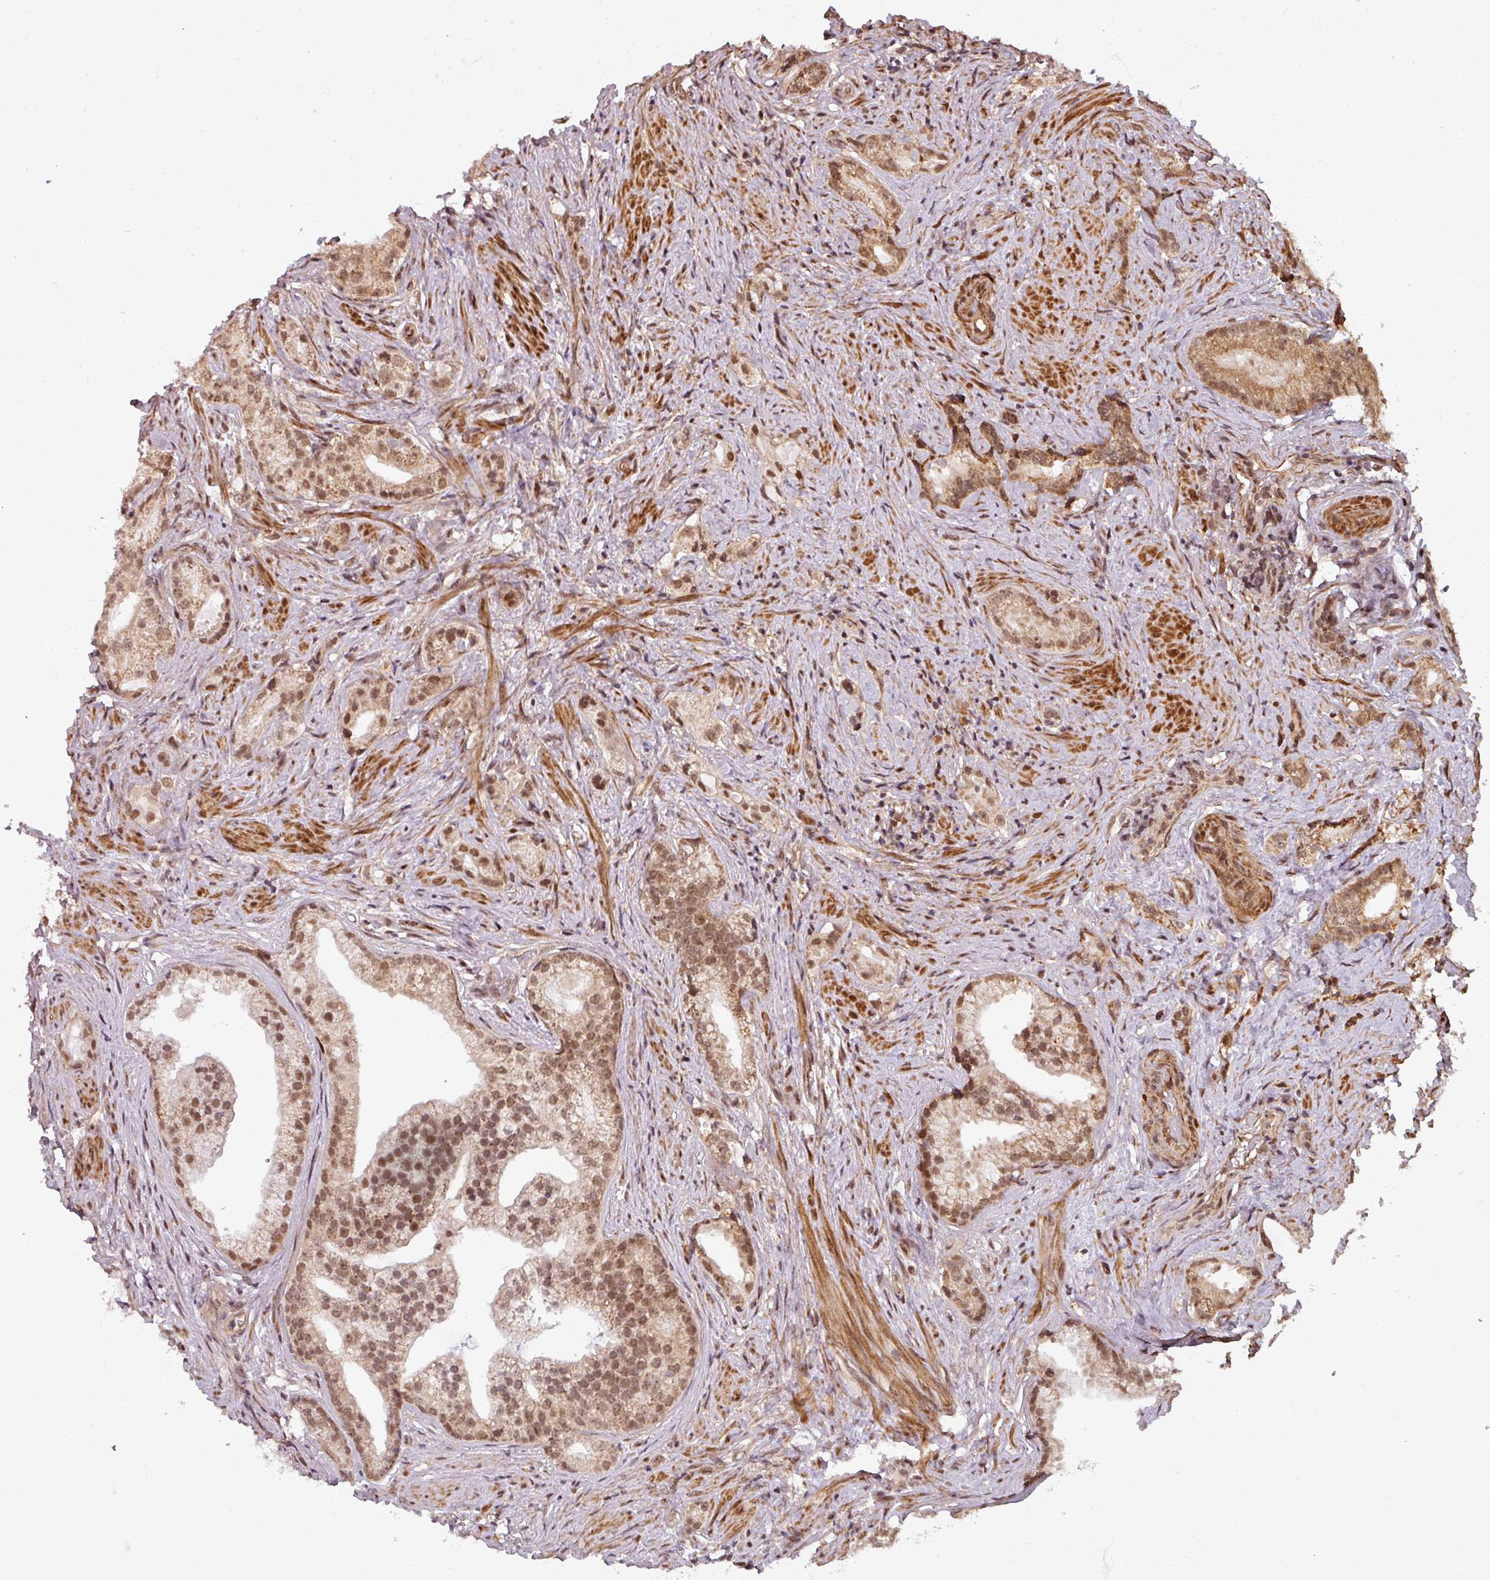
{"staining": {"intensity": "moderate", "quantity": ">75%", "location": "nuclear"}, "tissue": "prostate cancer", "cell_type": "Tumor cells", "image_type": "cancer", "snomed": [{"axis": "morphology", "description": "Adenocarcinoma, Low grade"}, {"axis": "topography", "description": "Prostate"}], "caption": "Human prostate cancer (low-grade adenocarcinoma) stained with a protein marker displays moderate staining in tumor cells.", "gene": "SWI5", "patient": {"sex": "male", "age": 71}}